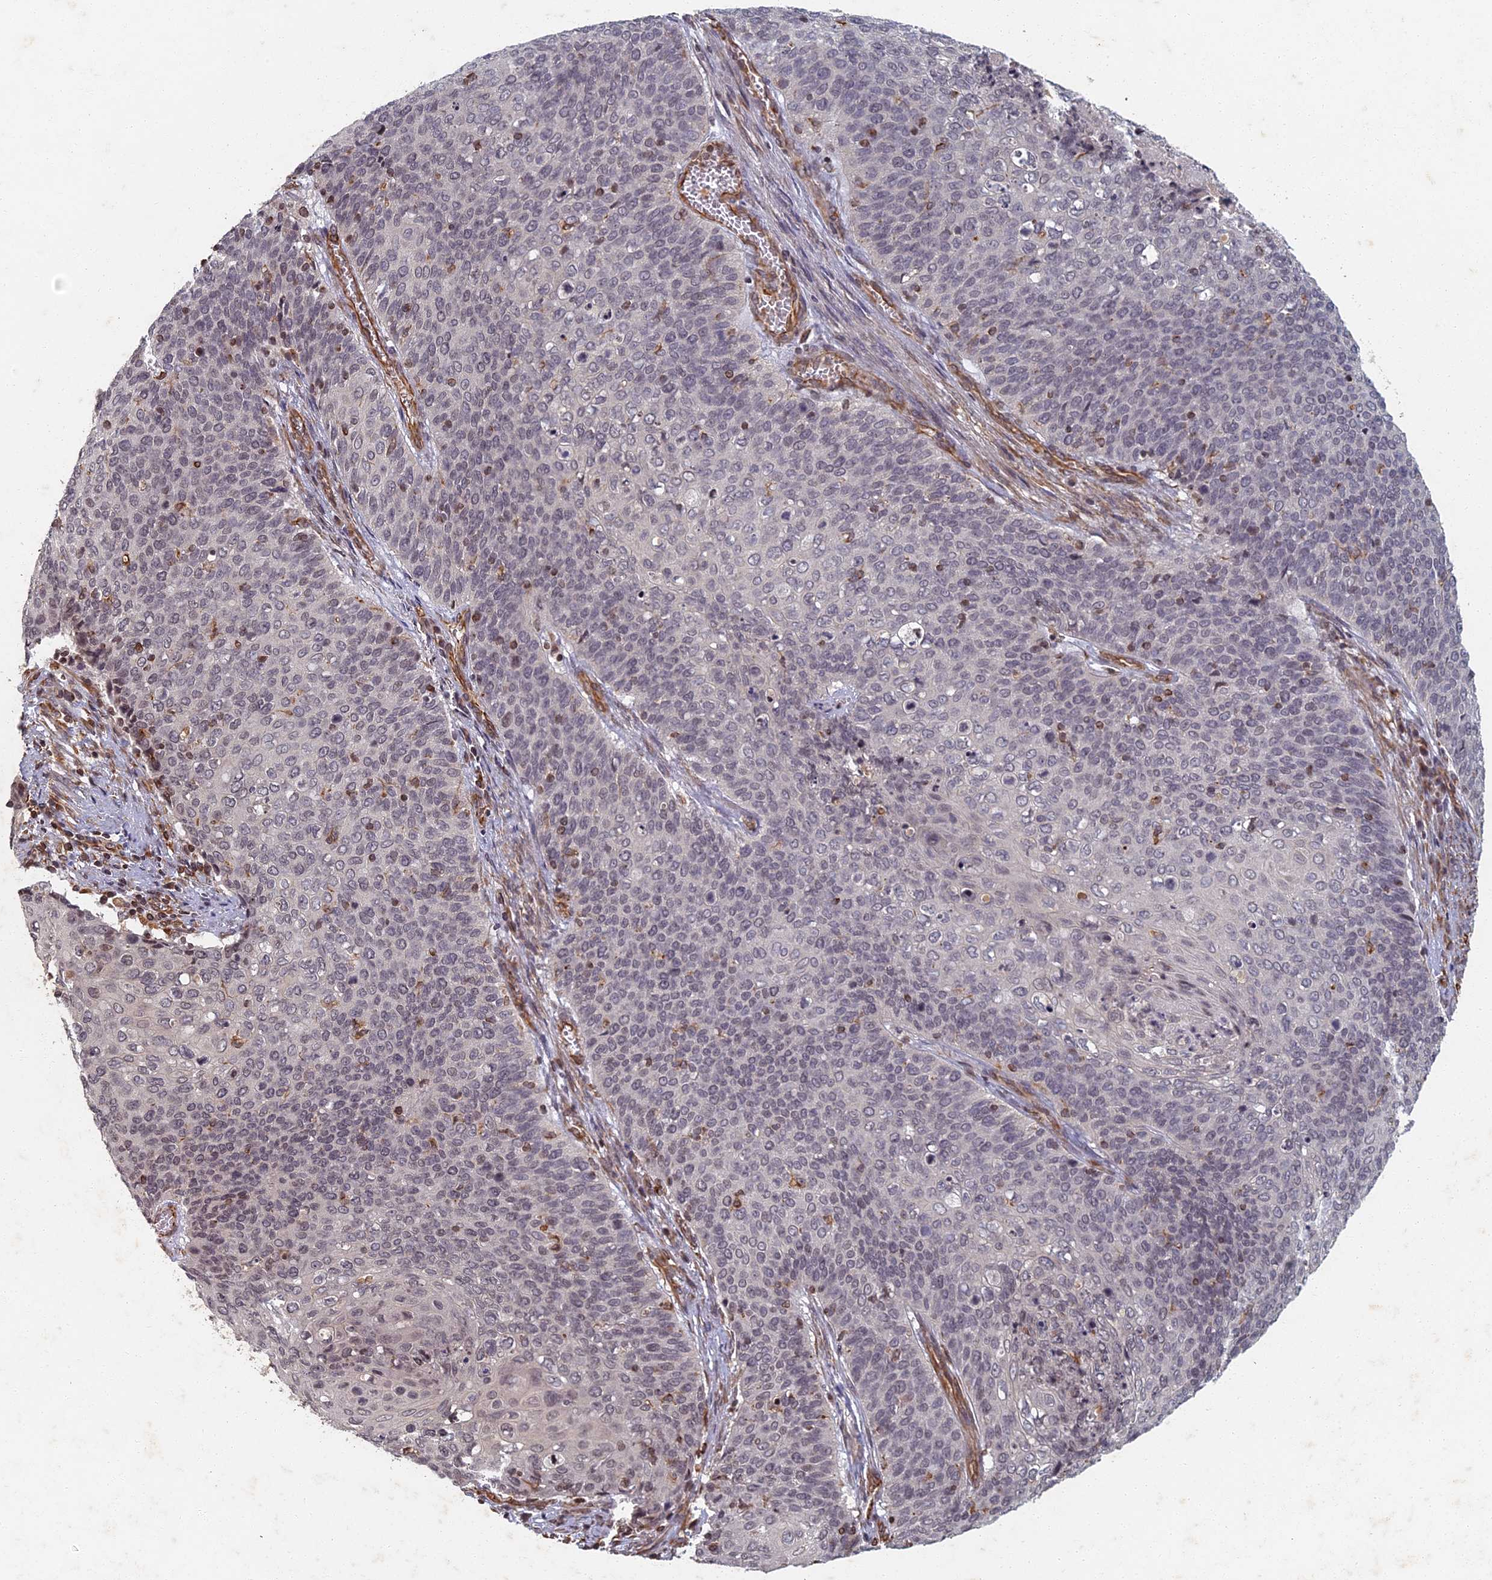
{"staining": {"intensity": "weak", "quantity": "<25%", "location": "nuclear"}, "tissue": "cervical cancer", "cell_type": "Tumor cells", "image_type": "cancer", "snomed": [{"axis": "morphology", "description": "Squamous cell carcinoma, NOS"}, {"axis": "topography", "description": "Cervix"}], "caption": "Cervical squamous cell carcinoma was stained to show a protein in brown. There is no significant staining in tumor cells.", "gene": "ABCB10", "patient": {"sex": "female", "age": 39}}